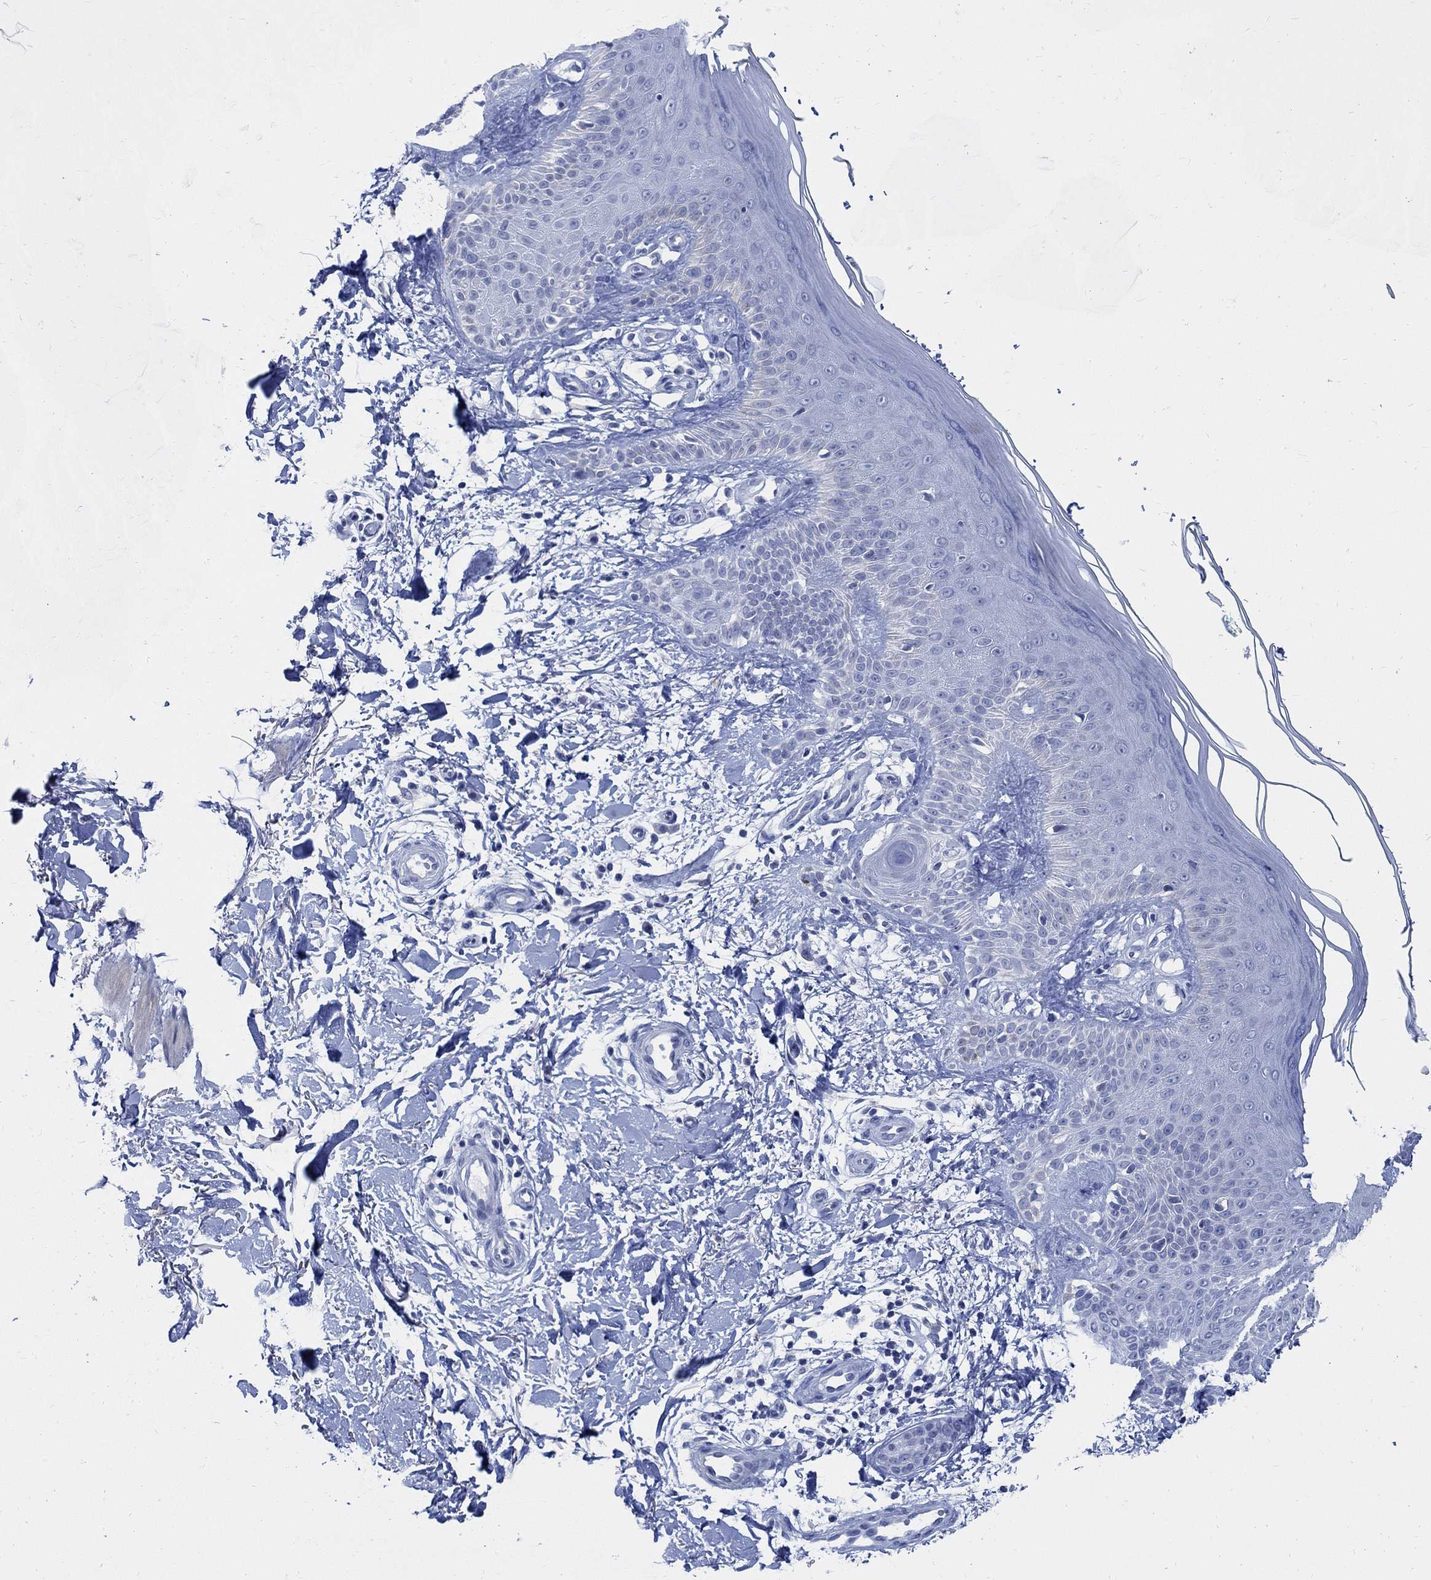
{"staining": {"intensity": "negative", "quantity": "none", "location": "none"}, "tissue": "skin", "cell_type": "Fibroblasts", "image_type": "normal", "snomed": [{"axis": "morphology", "description": "Normal tissue, NOS"}, {"axis": "morphology", "description": "Inflammation, NOS"}, {"axis": "morphology", "description": "Fibrosis, NOS"}, {"axis": "topography", "description": "Skin"}], "caption": "High magnification brightfield microscopy of unremarkable skin stained with DAB (brown) and counterstained with hematoxylin (blue): fibroblasts show no significant staining. (DAB immunohistochemistry (IHC), high magnification).", "gene": "CAMK2N1", "patient": {"sex": "male", "age": 71}}